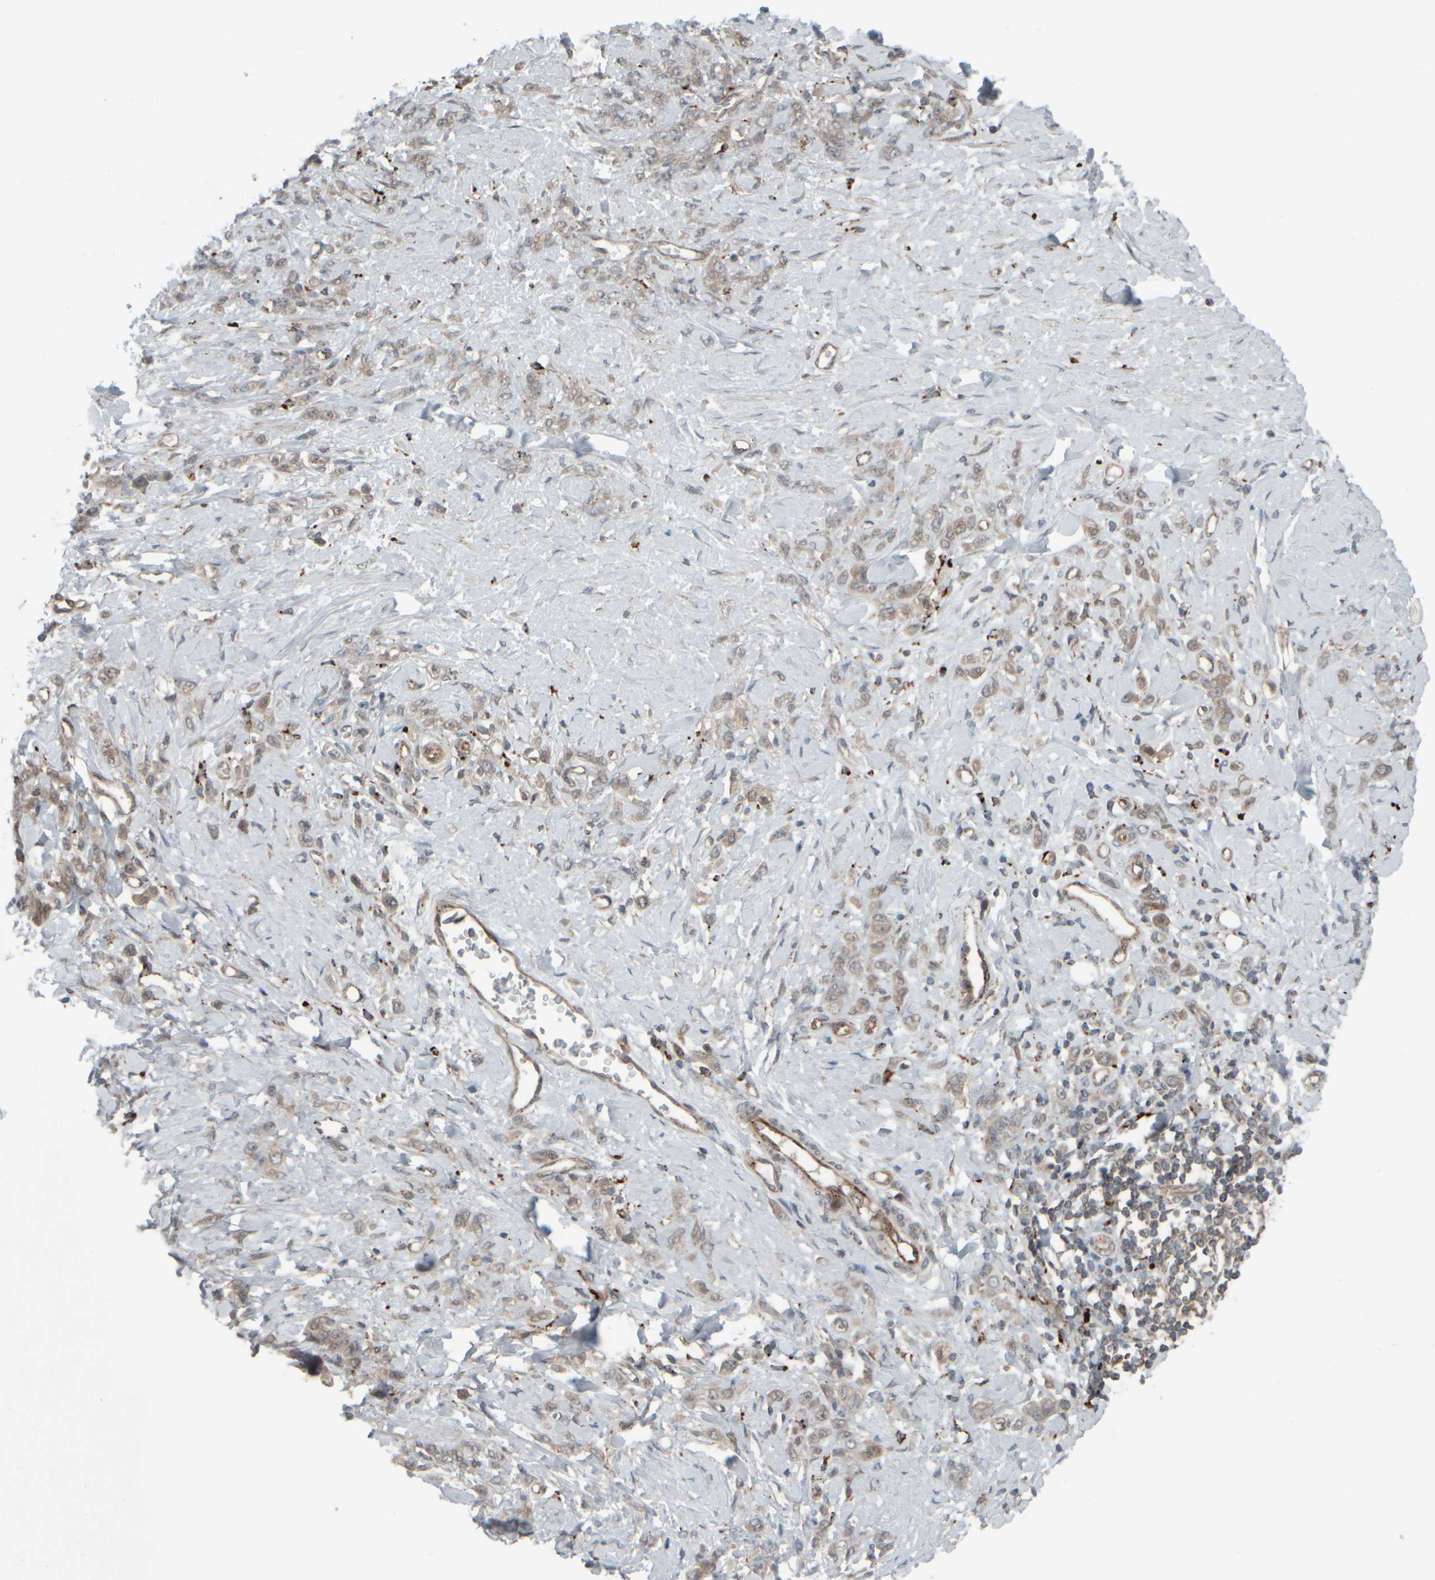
{"staining": {"intensity": "weak", "quantity": ">75%", "location": "cytoplasmic/membranous"}, "tissue": "stomach cancer", "cell_type": "Tumor cells", "image_type": "cancer", "snomed": [{"axis": "morphology", "description": "Normal tissue, NOS"}, {"axis": "morphology", "description": "Adenocarcinoma, NOS"}, {"axis": "topography", "description": "Stomach"}], "caption": "This histopathology image reveals immunohistochemistry (IHC) staining of stomach adenocarcinoma, with low weak cytoplasmic/membranous expression in approximately >75% of tumor cells.", "gene": "GIGYF1", "patient": {"sex": "male", "age": 82}}